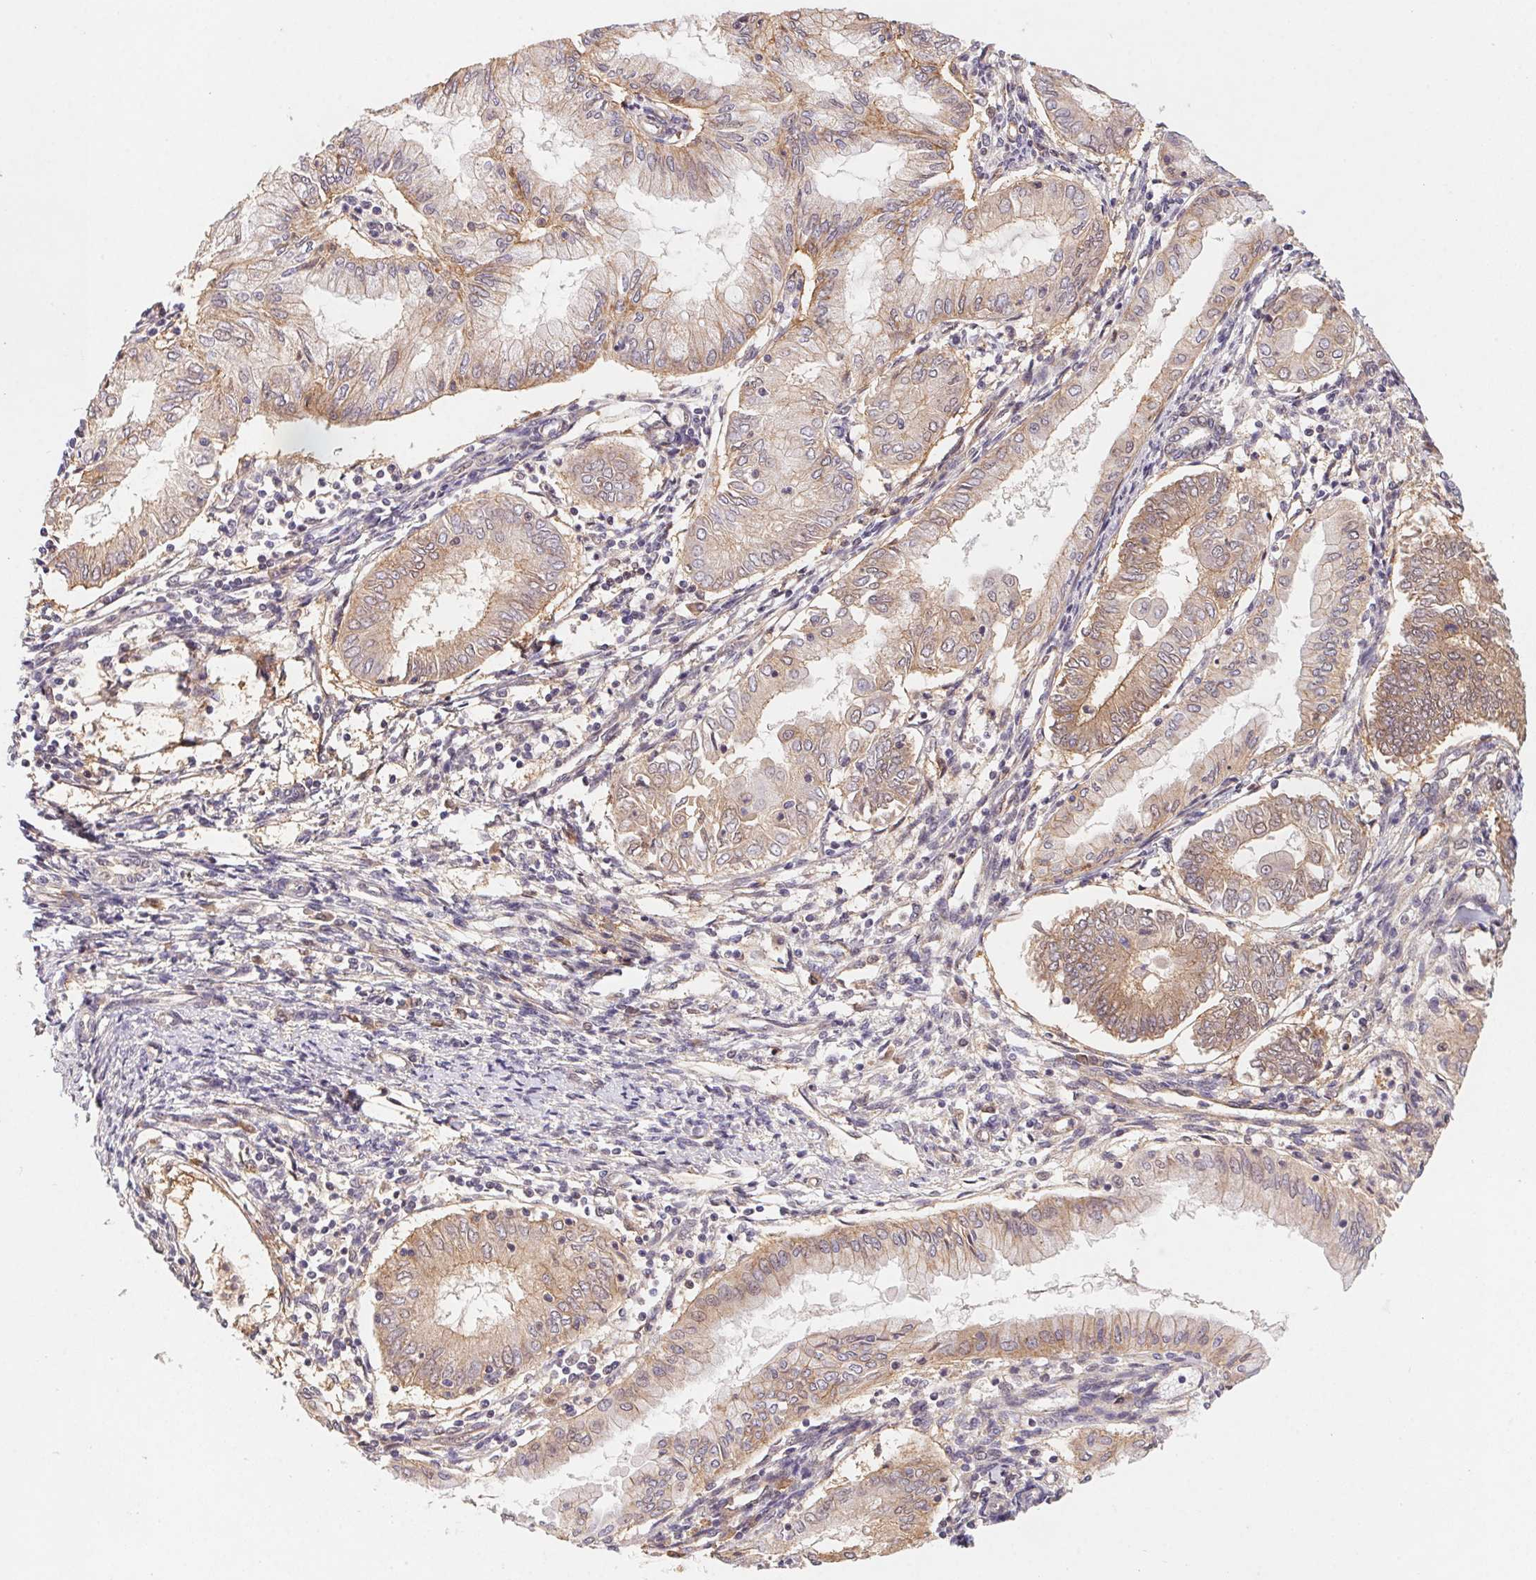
{"staining": {"intensity": "weak", "quantity": ">75%", "location": "cytoplasmic/membranous,nuclear"}, "tissue": "endometrial cancer", "cell_type": "Tumor cells", "image_type": "cancer", "snomed": [{"axis": "morphology", "description": "Adenocarcinoma, NOS"}, {"axis": "topography", "description": "Endometrium"}], "caption": "Human endometrial adenocarcinoma stained with a brown dye displays weak cytoplasmic/membranous and nuclear positive expression in approximately >75% of tumor cells.", "gene": "SLC52A2", "patient": {"sex": "female", "age": 68}}